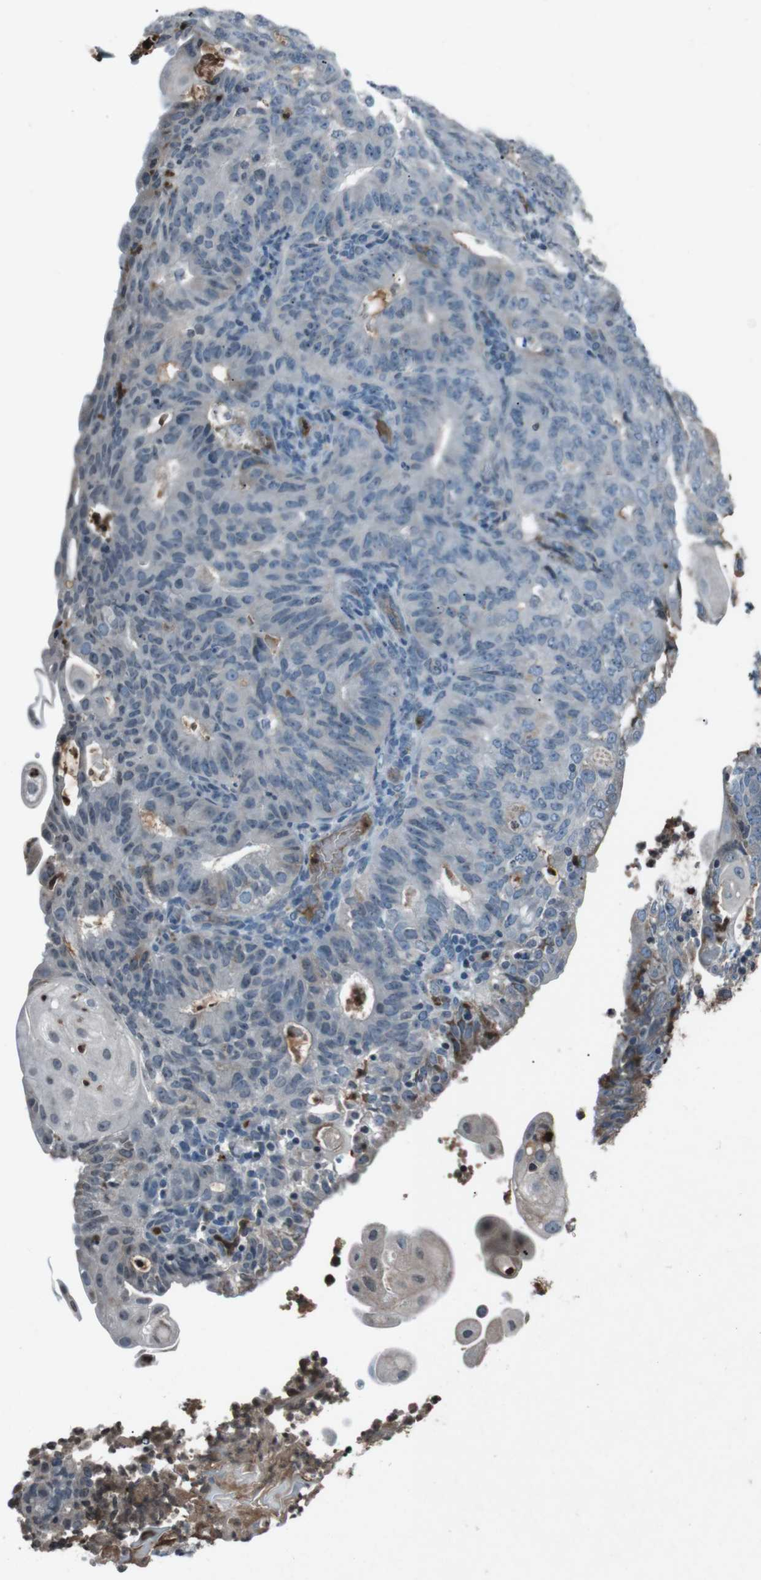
{"staining": {"intensity": "weak", "quantity": "<25%", "location": "cytoplasmic/membranous"}, "tissue": "endometrial cancer", "cell_type": "Tumor cells", "image_type": "cancer", "snomed": [{"axis": "morphology", "description": "Adenocarcinoma, NOS"}, {"axis": "topography", "description": "Endometrium"}], "caption": "IHC histopathology image of adenocarcinoma (endometrial) stained for a protein (brown), which demonstrates no positivity in tumor cells.", "gene": "UGT1A6", "patient": {"sex": "female", "age": 32}}